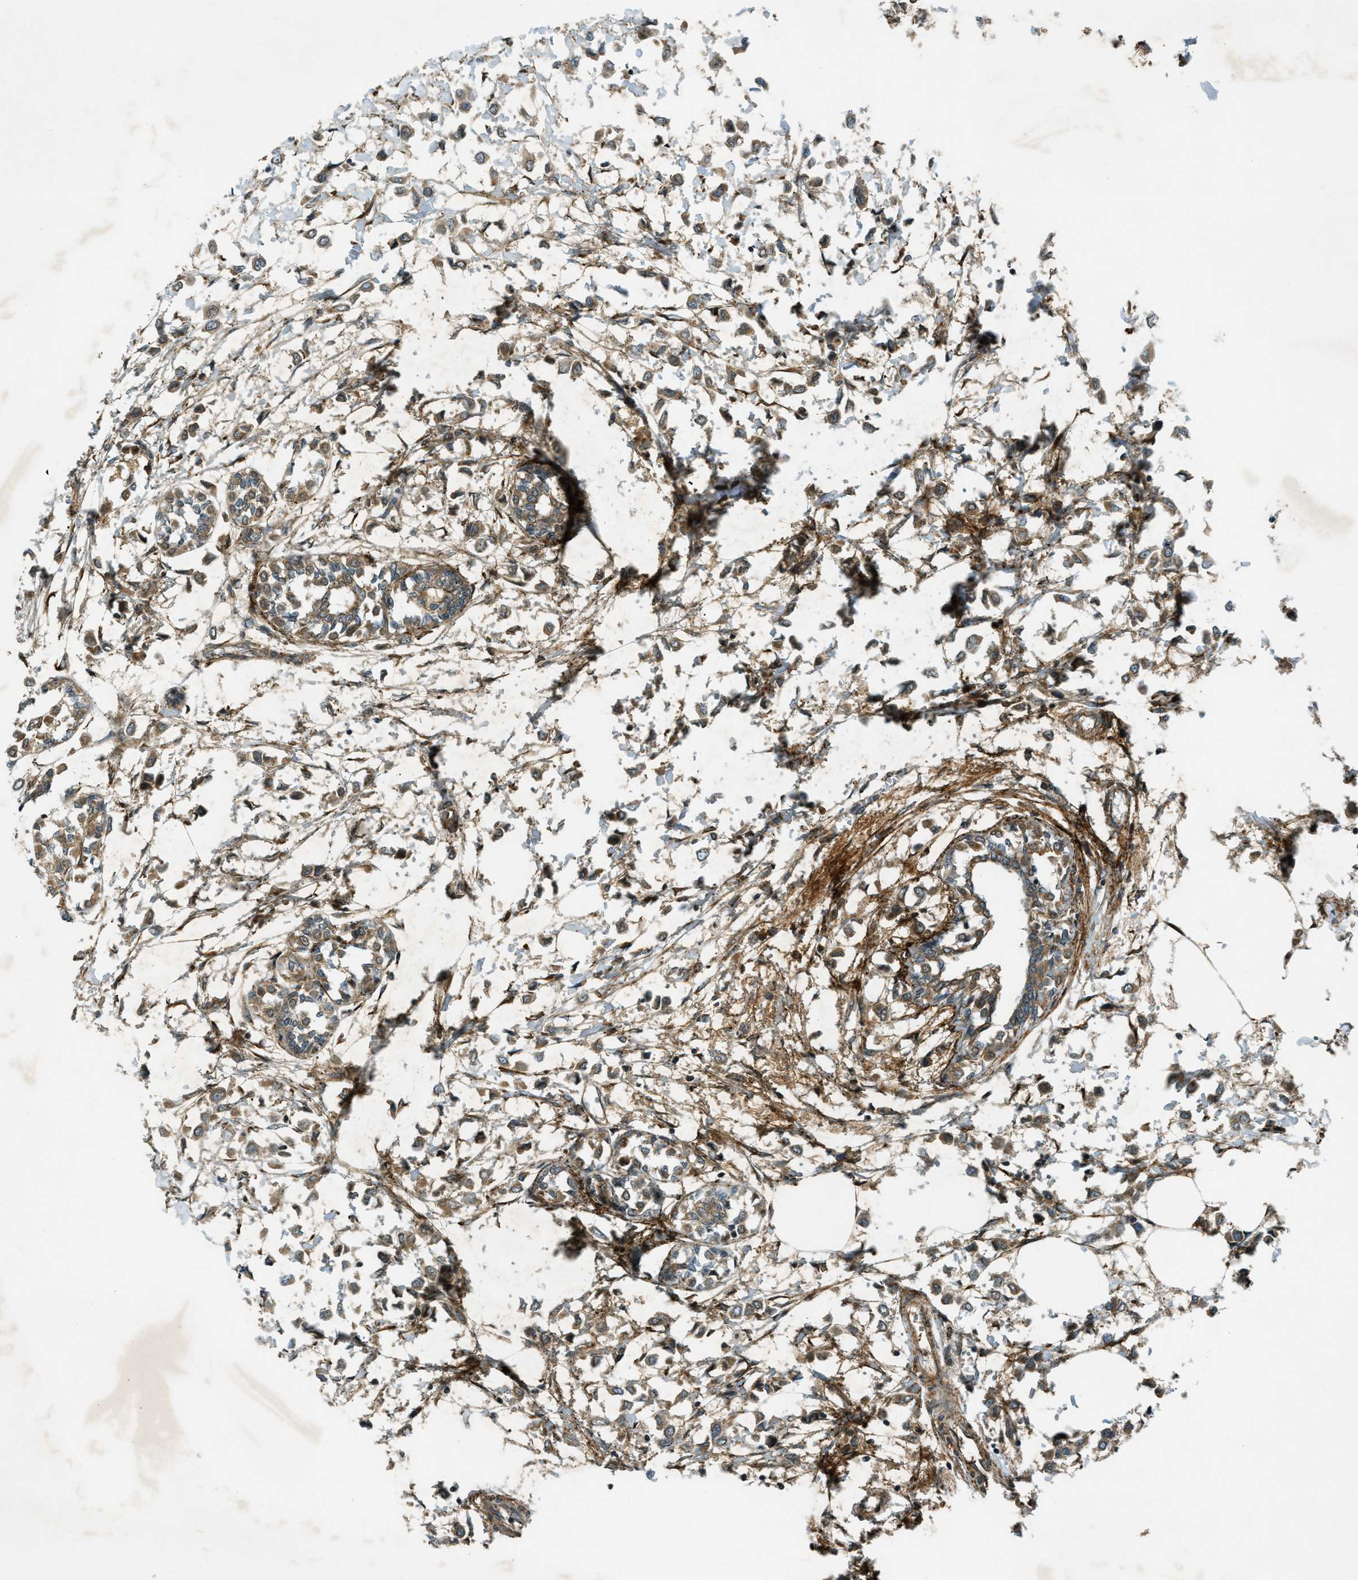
{"staining": {"intensity": "moderate", "quantity": ">75%", "location": "cytoplasmic/membranous"}, "tissue": "breast cancer", "cell_type": "Tumor cells", "image_type": "cancer", "snomed": [{"axis": "morphology", "description": "Lobular carcinoma"}, {"axis": "topography", "description": "Breast"}], "caption": "Breast cancer (lobular carcinoma) stained with immunohistochemistry demonstrates moderate cytoplasmic/membranous expression in approximately >75% of tumor cells. The protein of interest is shown in brown color, while the nuclei are stained blue.", "gene": "EIF2AK3", "patient": {"sex": "female", "age": 51}}